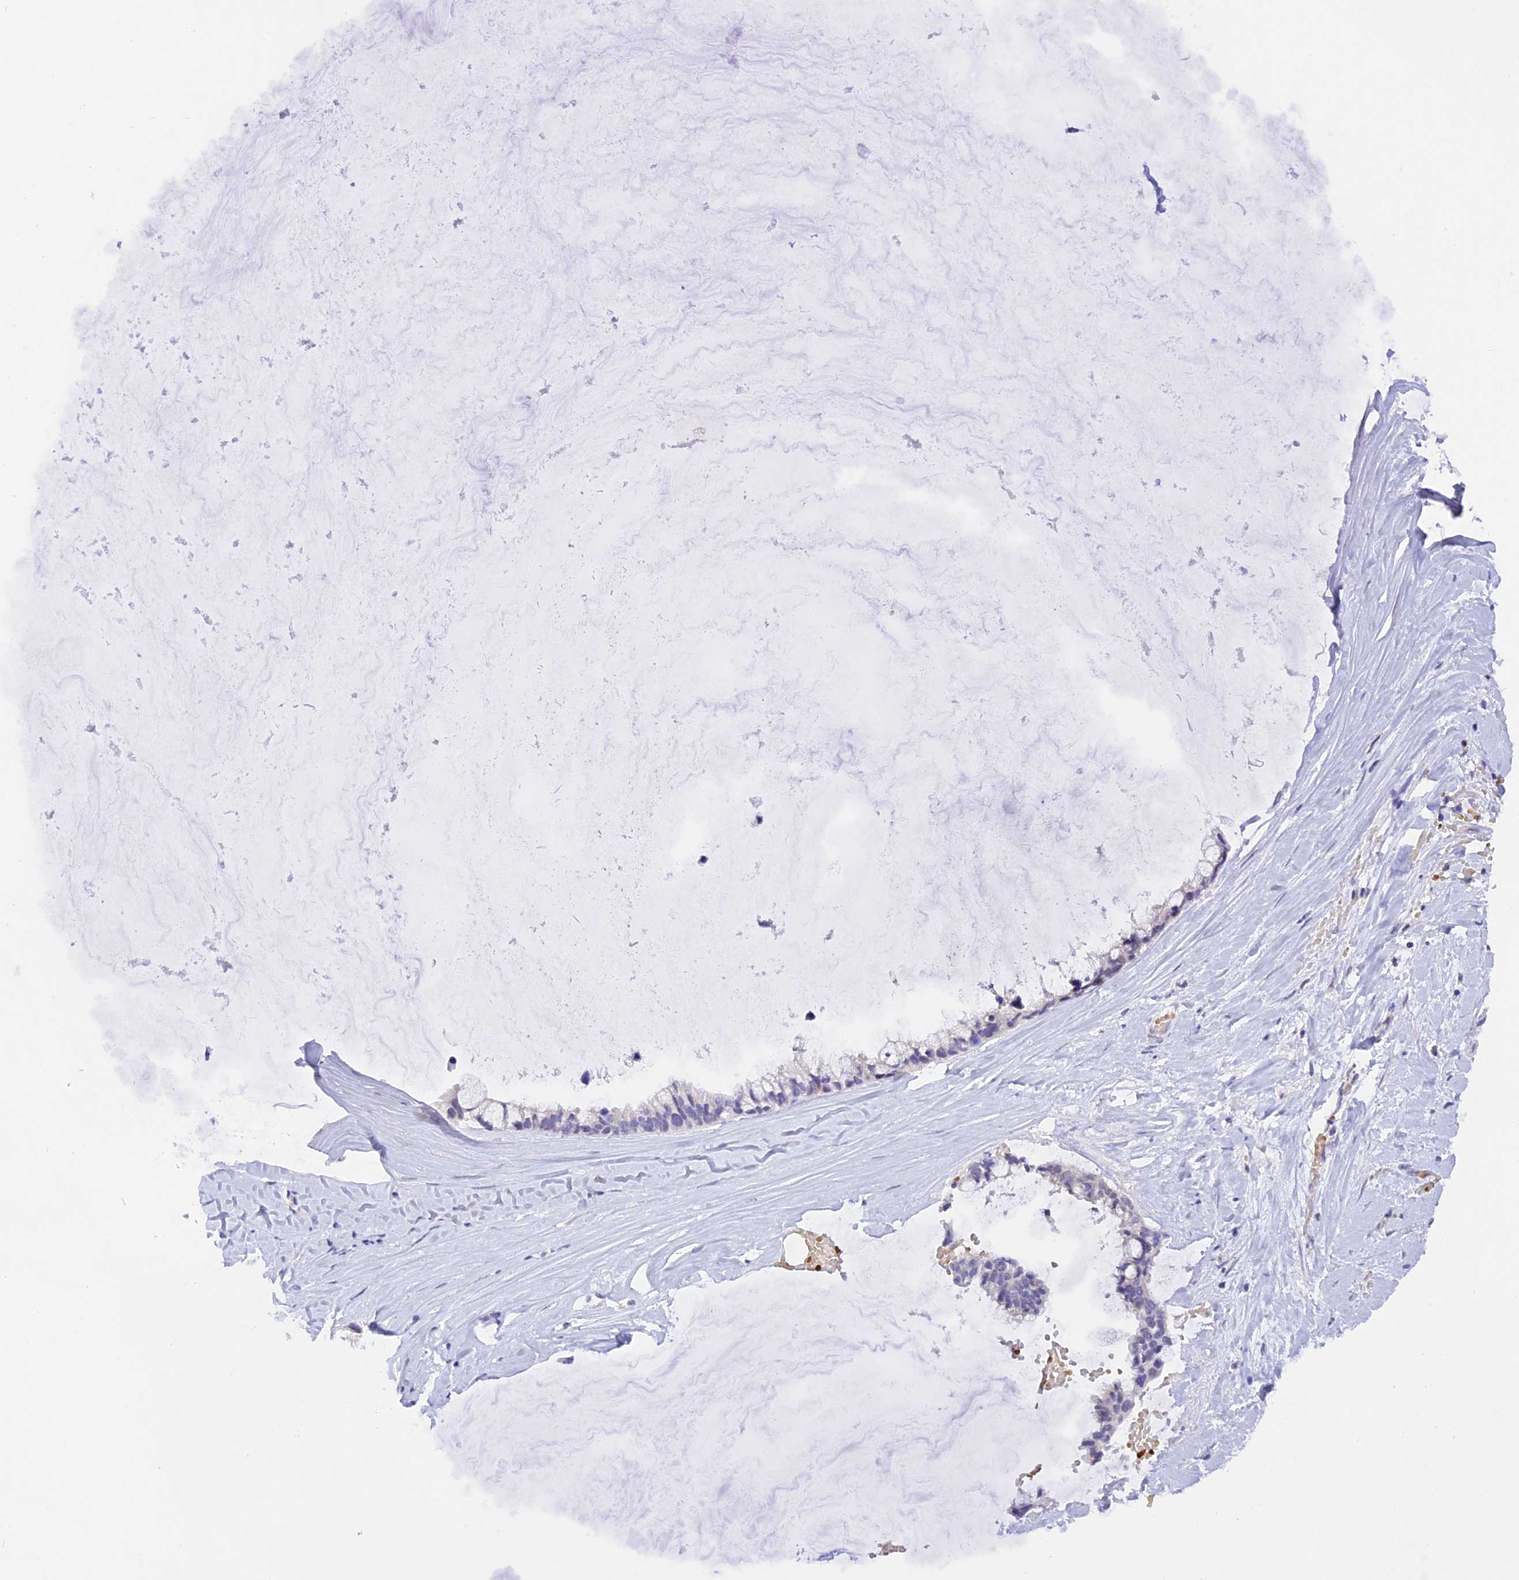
{"staining": {"intensity": "negative", "quantity": "none", "location": "none"}, "tissue": "ovarian cancer", "cell_type": "Tumor cells", "image_type": "cancer", "snomed": [{"axis": "morphology", "description": "Cystadenocarcinoma, mucinous, NOS"}, {"axis": "topography", "description": "Ovary"}], "caption": "Tumor cells show no significant protein expression in ovarian mucinous cystadenocarcinoma.", "gene": "AHSP", "patient": {"sex": "female", "age": 39}}